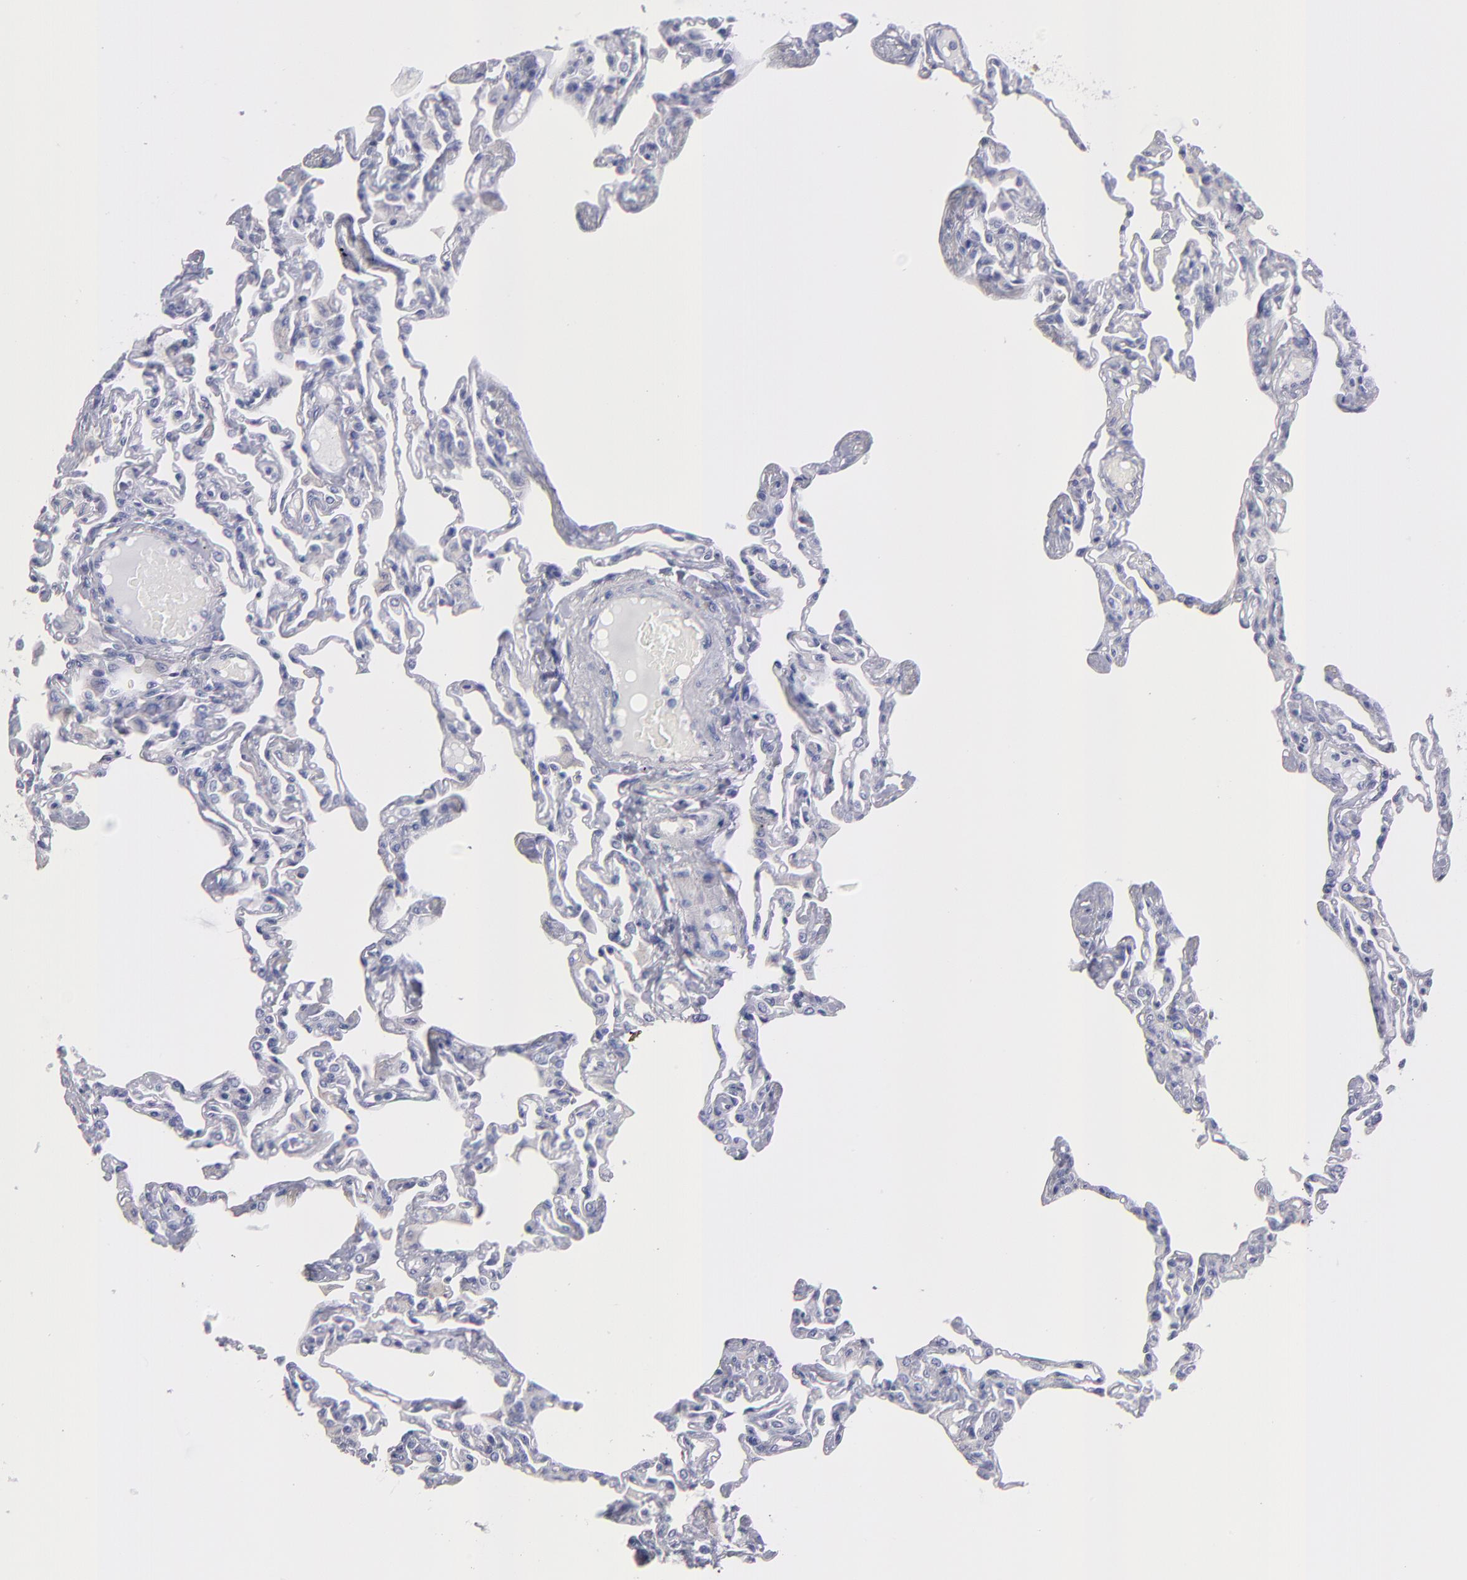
{"staining": {"intensity": "negative", "quantity": "none", "location": "none"}, "tissue": "lung", "cell_type": "Alveolar cells", "image_type": "normal", "snomed": [{"axis": "morphology", "description": "Normal tissue, NOS"}, {"axis": "topography", "description": "Lung"}], "caption": "High power microscopy micrograph of an IHC image of unremarkable lung, revealing no significant positivity in alveolar cells.", "gene": "MB", "patient": {"sex": "female", "age": 49}}